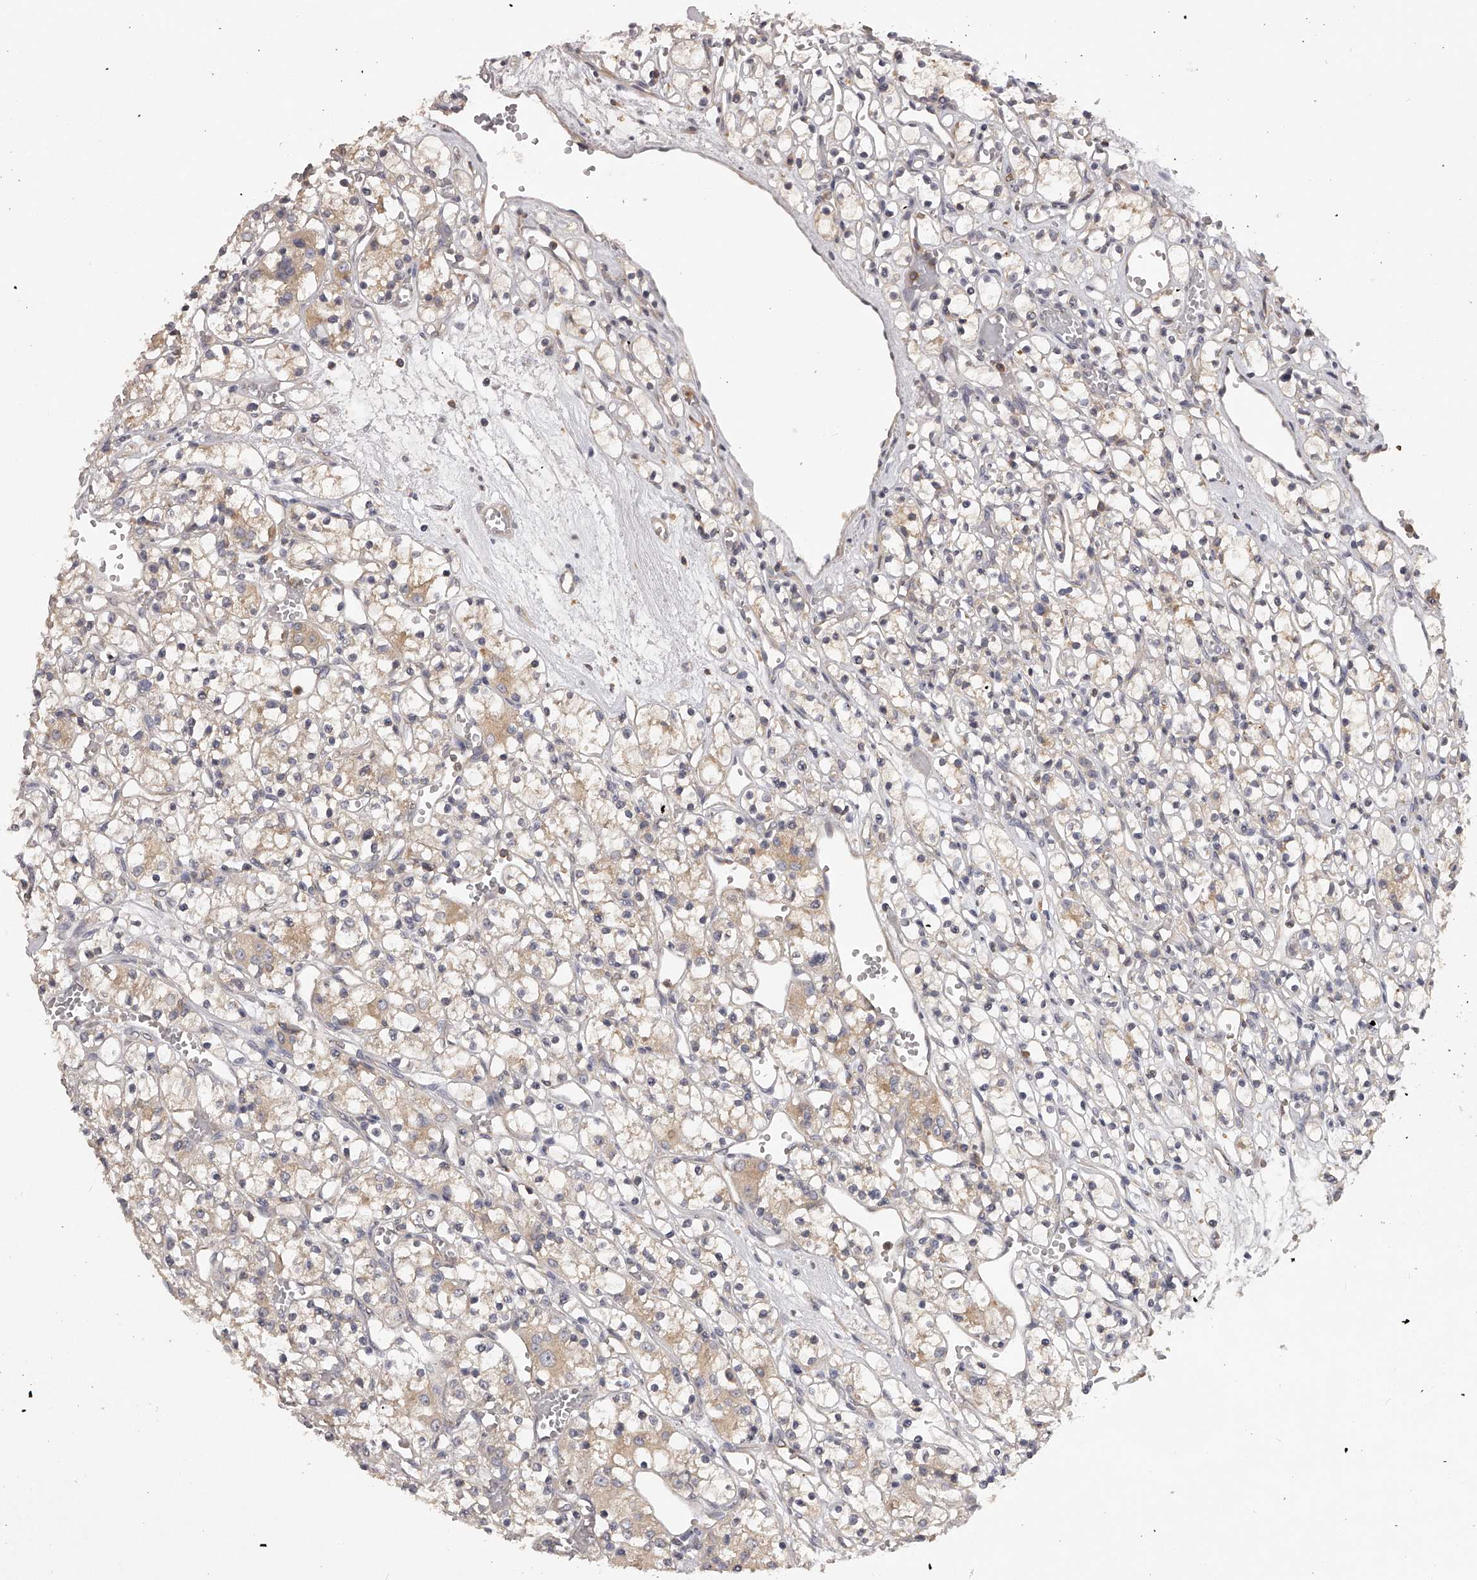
{"staining": {"intensity": "weak", "quantity": "<25%", "location": "cytoplasmic/membranous"}, "tissue": "renal cancer", "cell_type": "Tumor cells", "image_type": "cancer", "snomed": [{"axis": "morphology", "description": "Adenocarcinoma, NOS"}, {"axis": "topography", "description": "Kidney"}], "caption": "A high-resolution image shows IHC staining of renal cancer, which demonstrates no significant staining in tumor cells. (DAB (3,3'-diaminobenzidine) immunohistochemistry (IHC) with hematoxylin counter stain).", "gene": "TNN", "patient": {"sex": "female", "age": 59}}